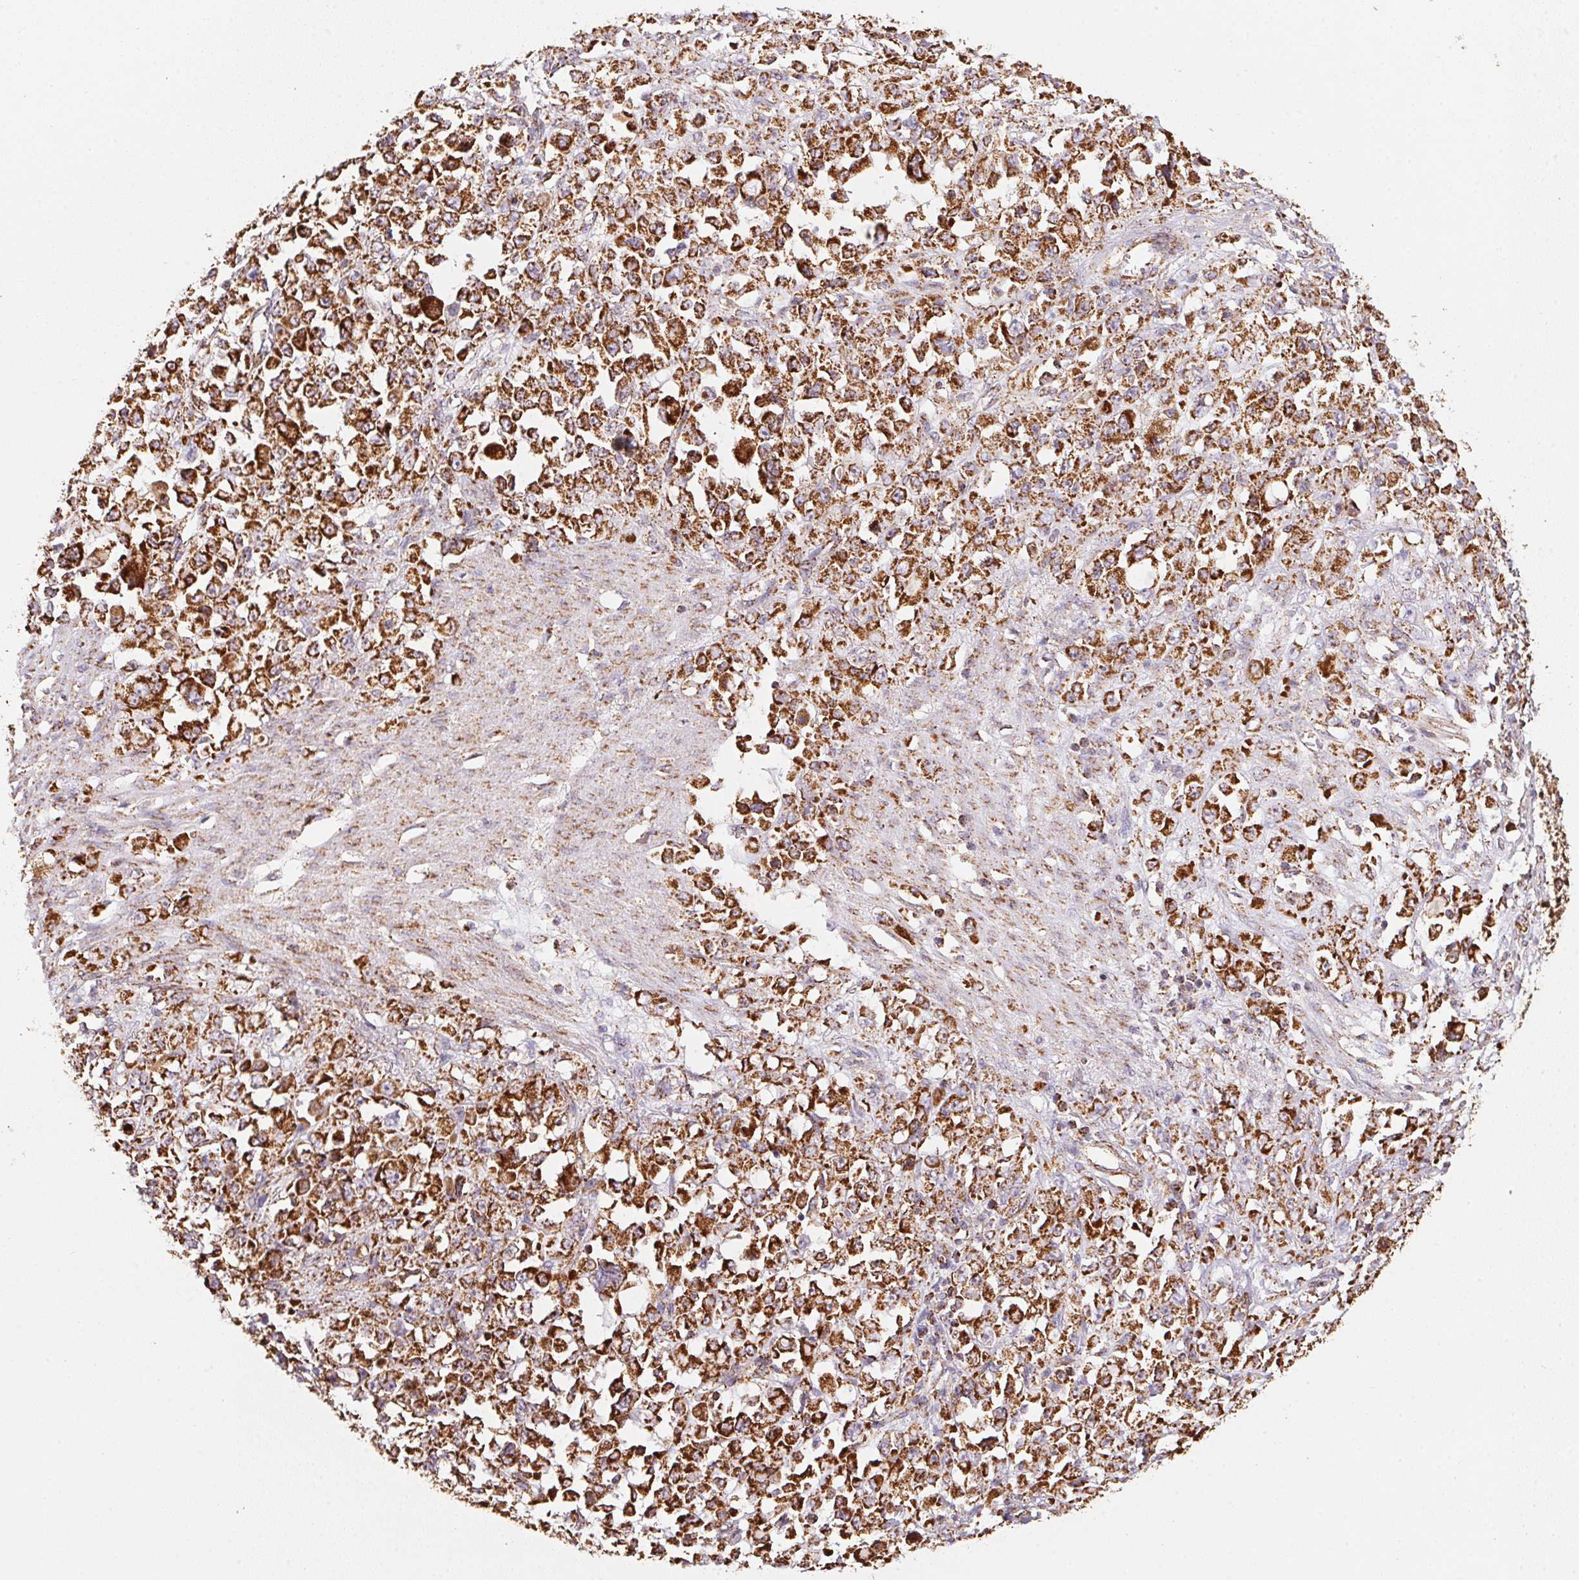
{"staining": {"intensity": "strong", "quantity": ">75%", "location": "cytoplasmic/membranous"}, "tissue": "stomach cancer", "cell_type": "Tumor cells", "image_type": "cancer", "snomed": [{"axis": "morphology", "description": "Adenocarcinoma, NOS"}, {"axis": "topography", "description": "Stomach"}], "caption": "Adenocarcinoma (stomach) stained for a protein displays strong cytoplasmic/membranous positivity in tumor cells. (IHC, brightfield microscopy, high magnification).", "gene": "NDUFS2", "patient": {"sex": "female", "age": 76}}